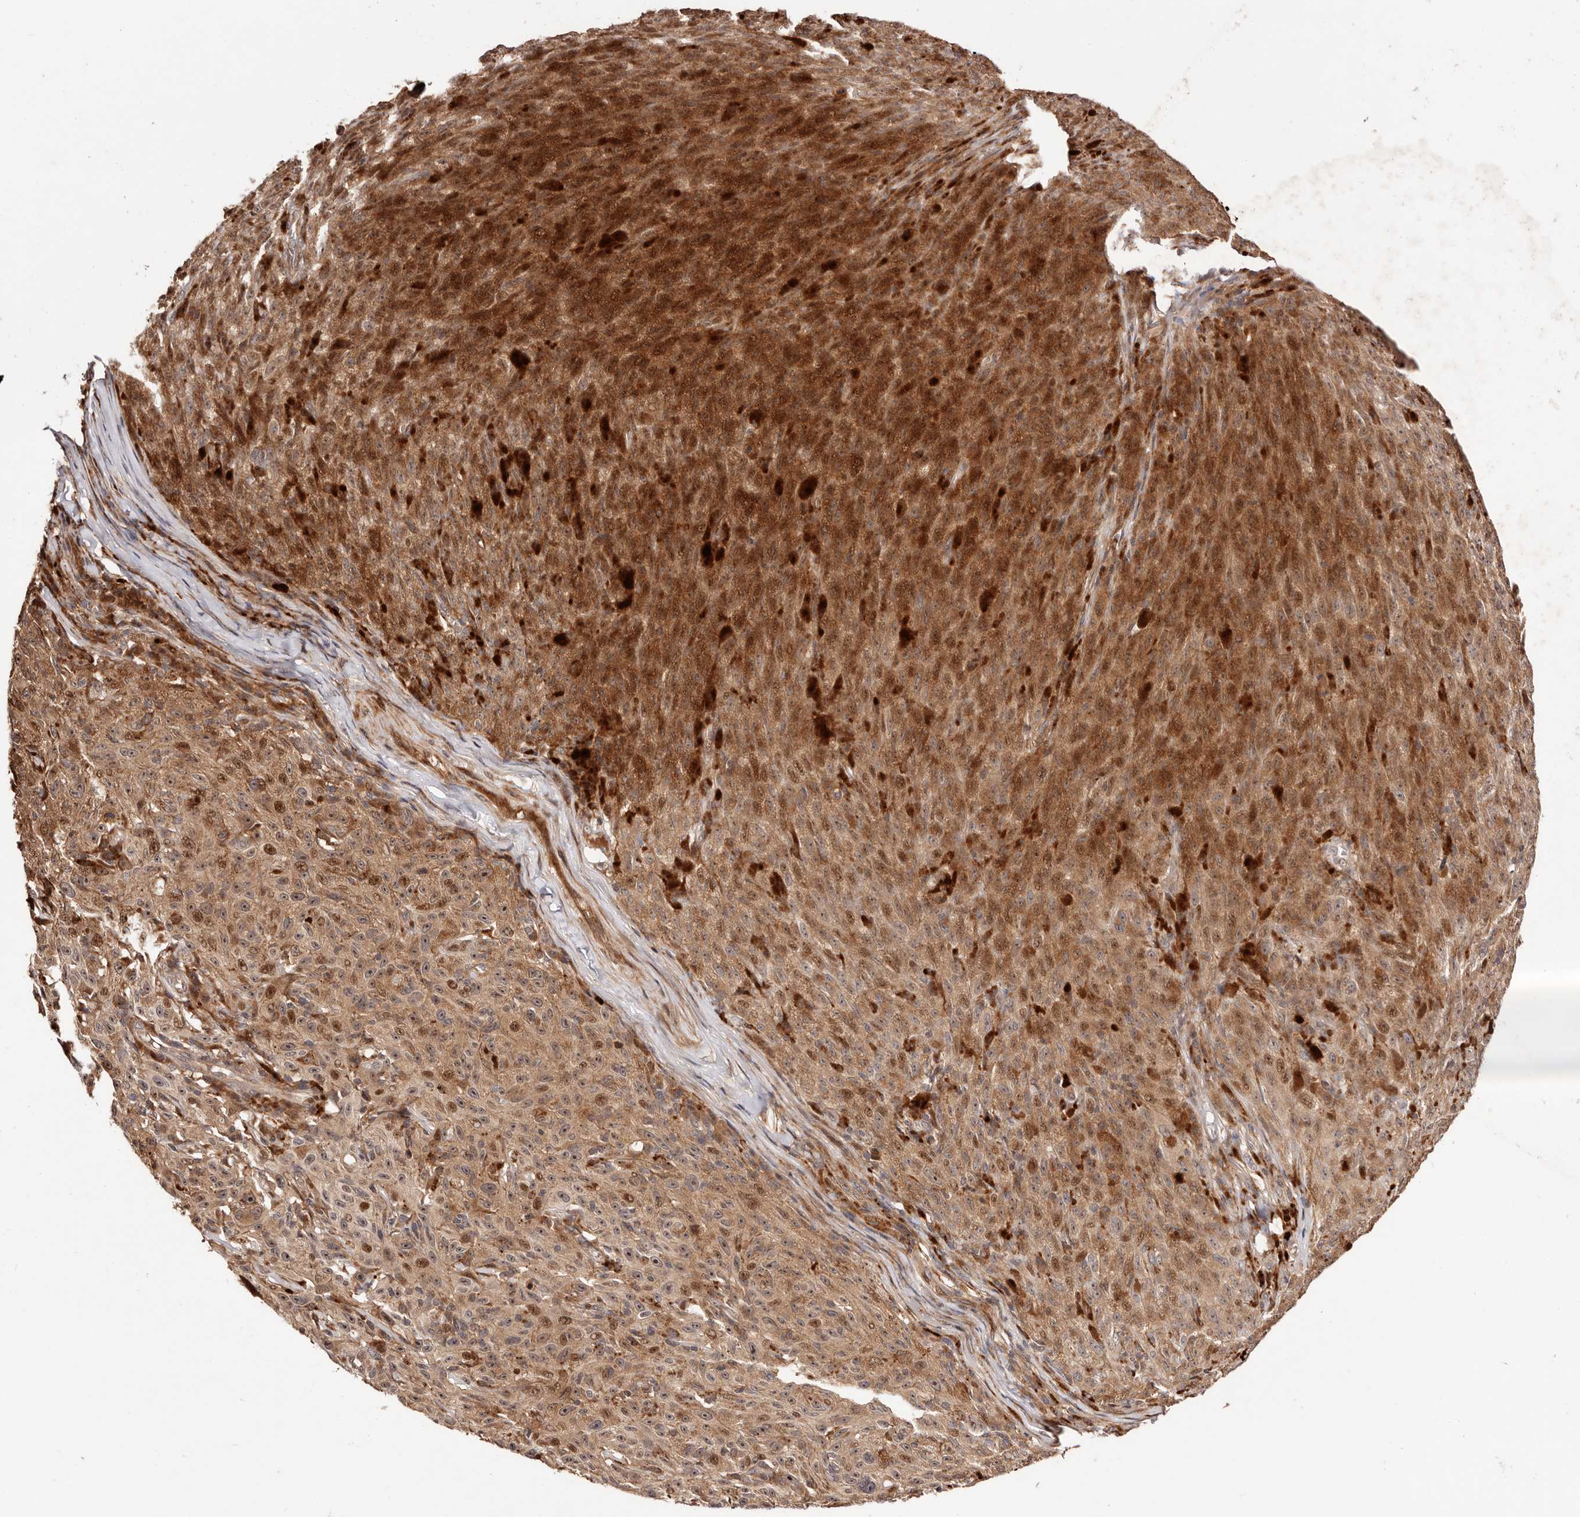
{"staining": {"intensity": "moderate", "quantity": ">75%", "location": "cytoplasmic/membranous,nuclear"}, "tissue": "melanoma", "cell_type": "Tumor cells", "image_type": "cancer", "snomed": [{"axis": "morphology", "description": "Malignant melanoma, NOS"}, {"axis": "topography", "description": "Skin"}], "caption": "Melanoma tissue exhibits moderate cytoplasmic/membranous and nuclear expression in about >75% of tumor cells", "gene": "PTPN22", "patient": {"sex": "female", "age": 82}}